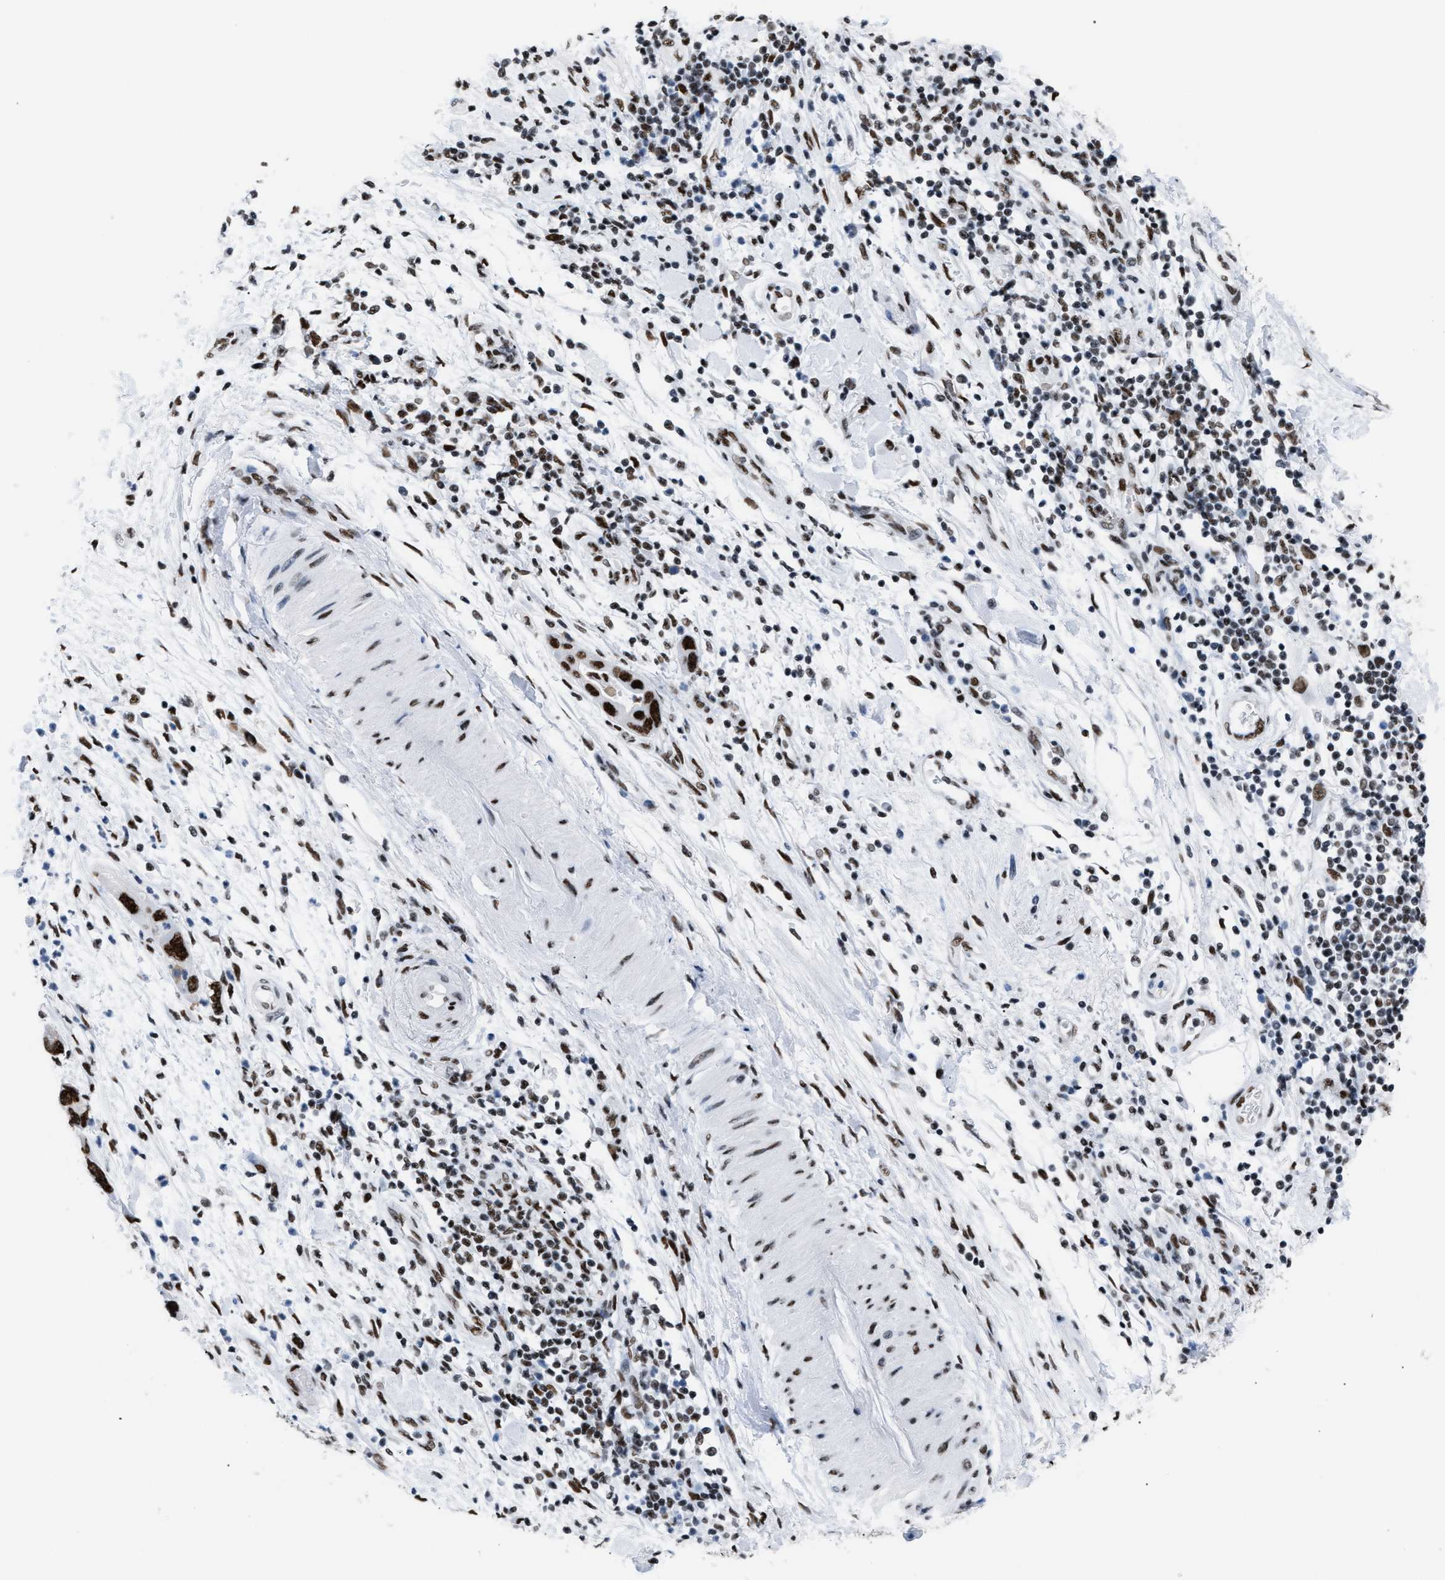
{"staining": {"intensity": "strong", "quantity": ">75%", "location": "nuclear"}, "tissue": "pancreatic cancer", "cell_type": "Tumor cells", "image_type": "cancer", "snomed": [{"axis": "morphology", "description": "Normal tissue, NOS"}, {"axis": "morphology", "description": "Adenocarcinoma, NOS"}, {"axis": "topography", "description": "Pancreas"}], "caption": "A brown stain highlights strong nuclear positivity of a protein in human adenocarcinoma (pancreatic) tumor cells.", "gene": "CCAR2", "patient": {"sex": "female", "age": 71}}